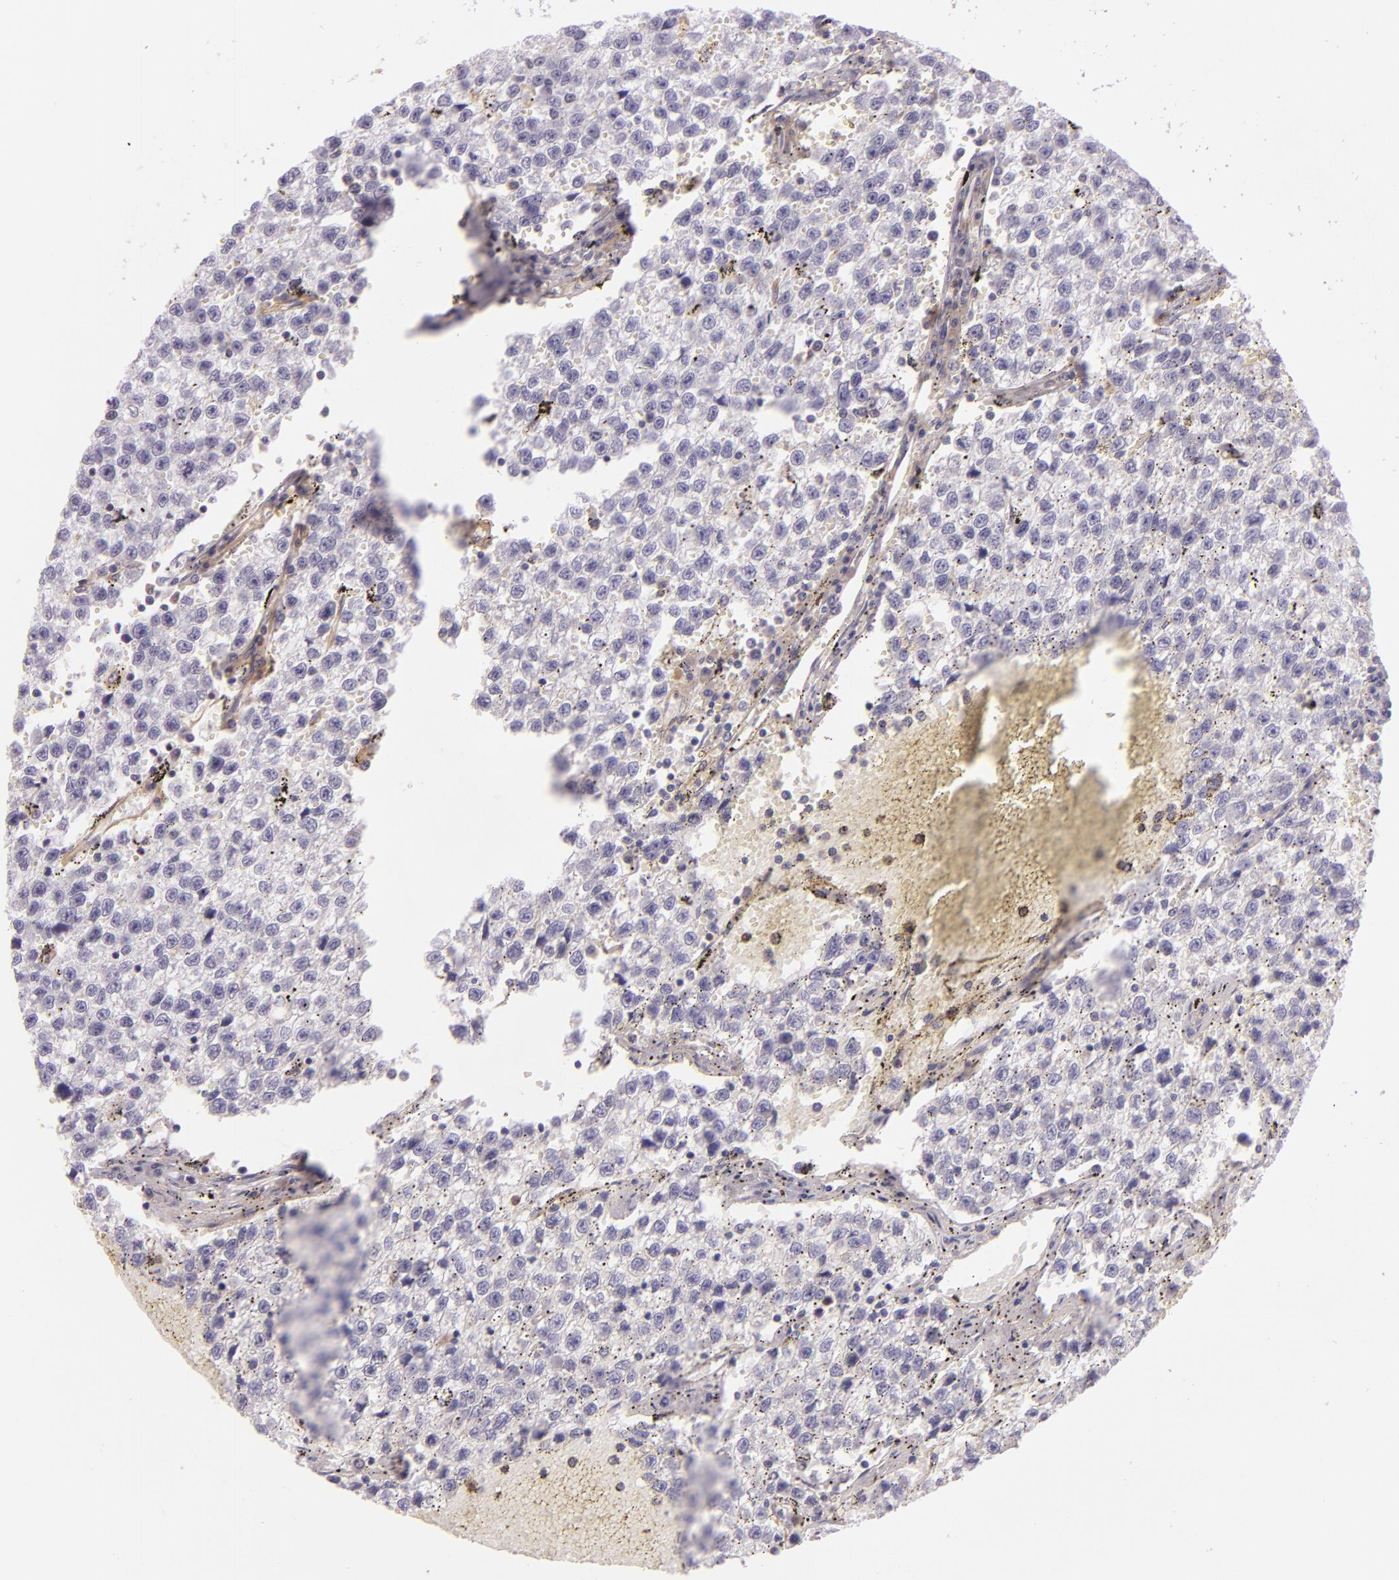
{"staining": {"intensity": "weak", "quantity": "25%-75%", "location": "cytoplasmic/membranous"}, "tissue": "testis cancer", "cell_type": "Tumor cells", "image_type": "cancer", "snomed": [{"axis": "morphology", "description": "Seminoma, NOS"}, {"axis": "topography", "description": "Testis"}], "caption": "Protein staining of seminoma (testis) tissue displays weak cytoplasmic/membranous positivity in approximately 25%-75% of tumor cells.", "gene": "TLN1", "patient": {"sex": "male", "age": 35}}